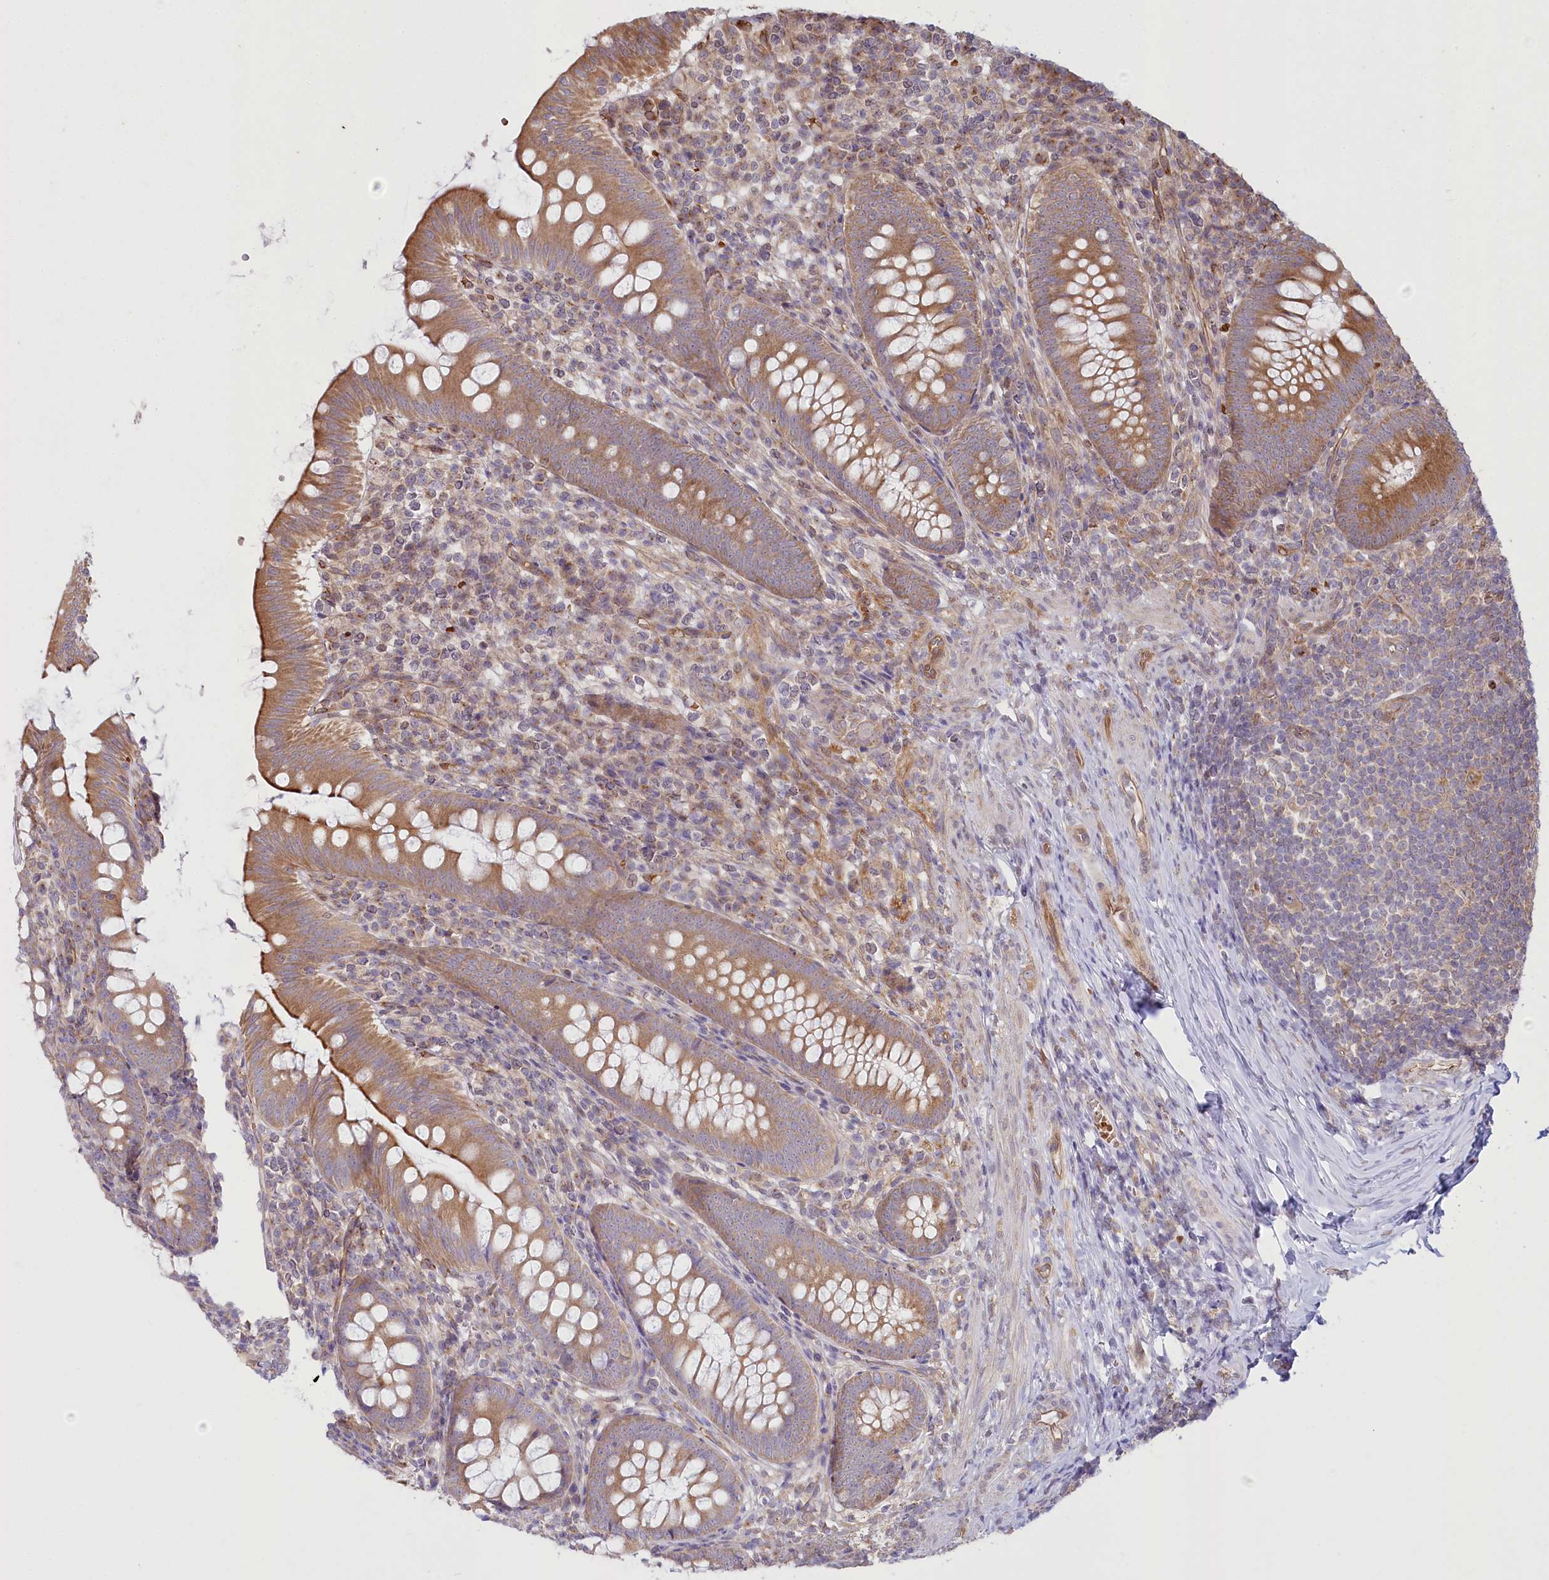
{"staining": {"intensity": "moderate", "quantity": ">75%", "location": "cytoplasmic/membranous"}, "tissue": "appendix", "cell_type": "Glandular cells", "image_type": "normal", "snomed": [{"axis": "morphology", "description": "Normal tissue, NOS"}, {"axis": "topography", "description": "Appendix"}], "caption": "Immunohistochemical staining of normal appendix reveals >75% levels of moderate cytoplasmic/membranous protein positivity in approximately >75% of glandular cells.", "gene": "COMMD3", "patient": {"sex": "male", "age": 14}}